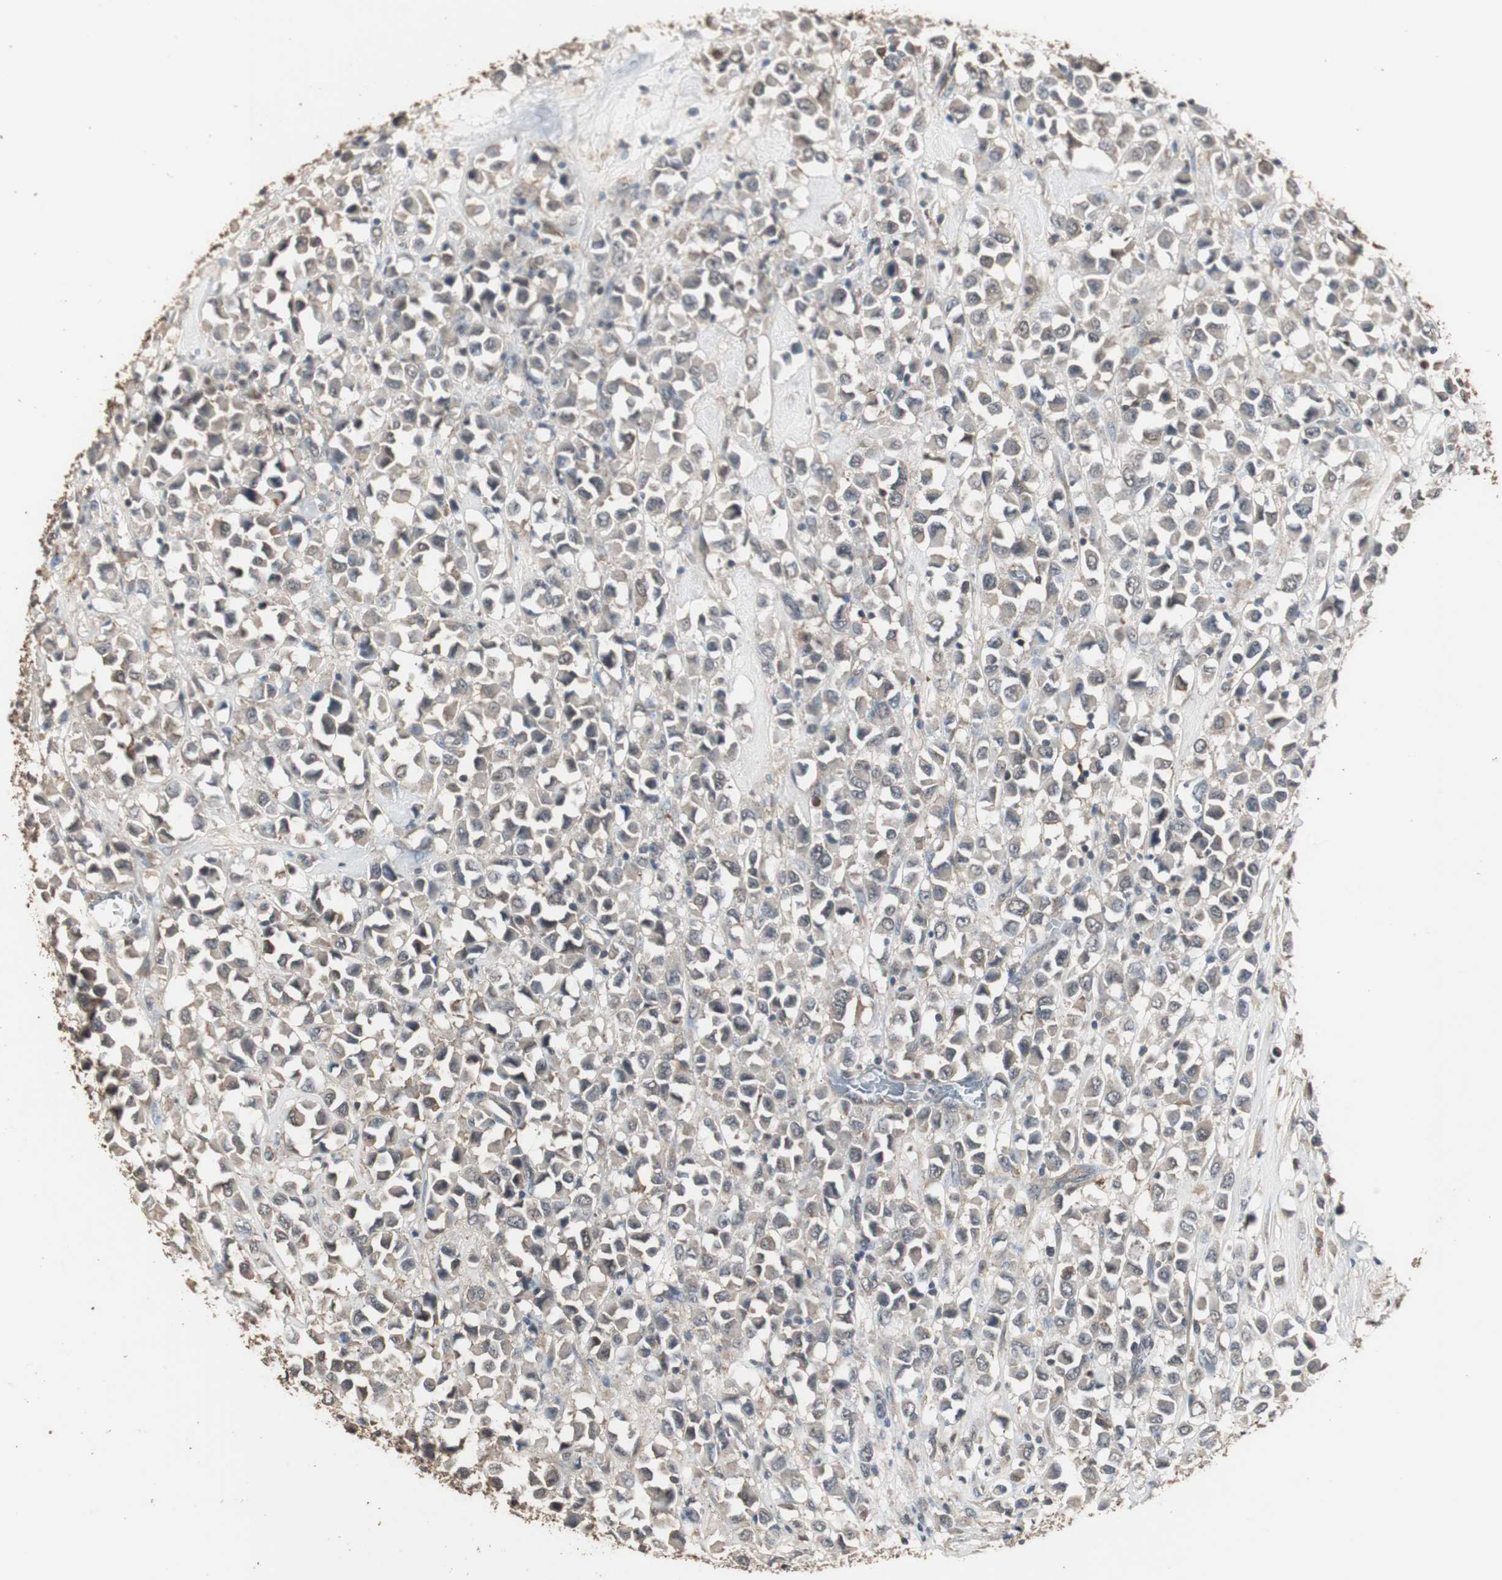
{"staining": {"intensity": "weak", "quantity": ">75%", "location": "cytoplasmic/membranous"}, "tissue": "breast cancer", "cell_type": "Tumor cells", "image_type": "cancer", "snomed": [{"axis": "morphology", "description": "Duct carcinoma"}, {"axis": "topography", "description": "Breast"}], "caption": "Weak cytoplasmic/membranous positivity is seen in approximately >75% of tumor cells in breast infiltrating ductal carcinoma.", "gene": "HPRT1", "patient": {"sex": "female", "age": 61}}